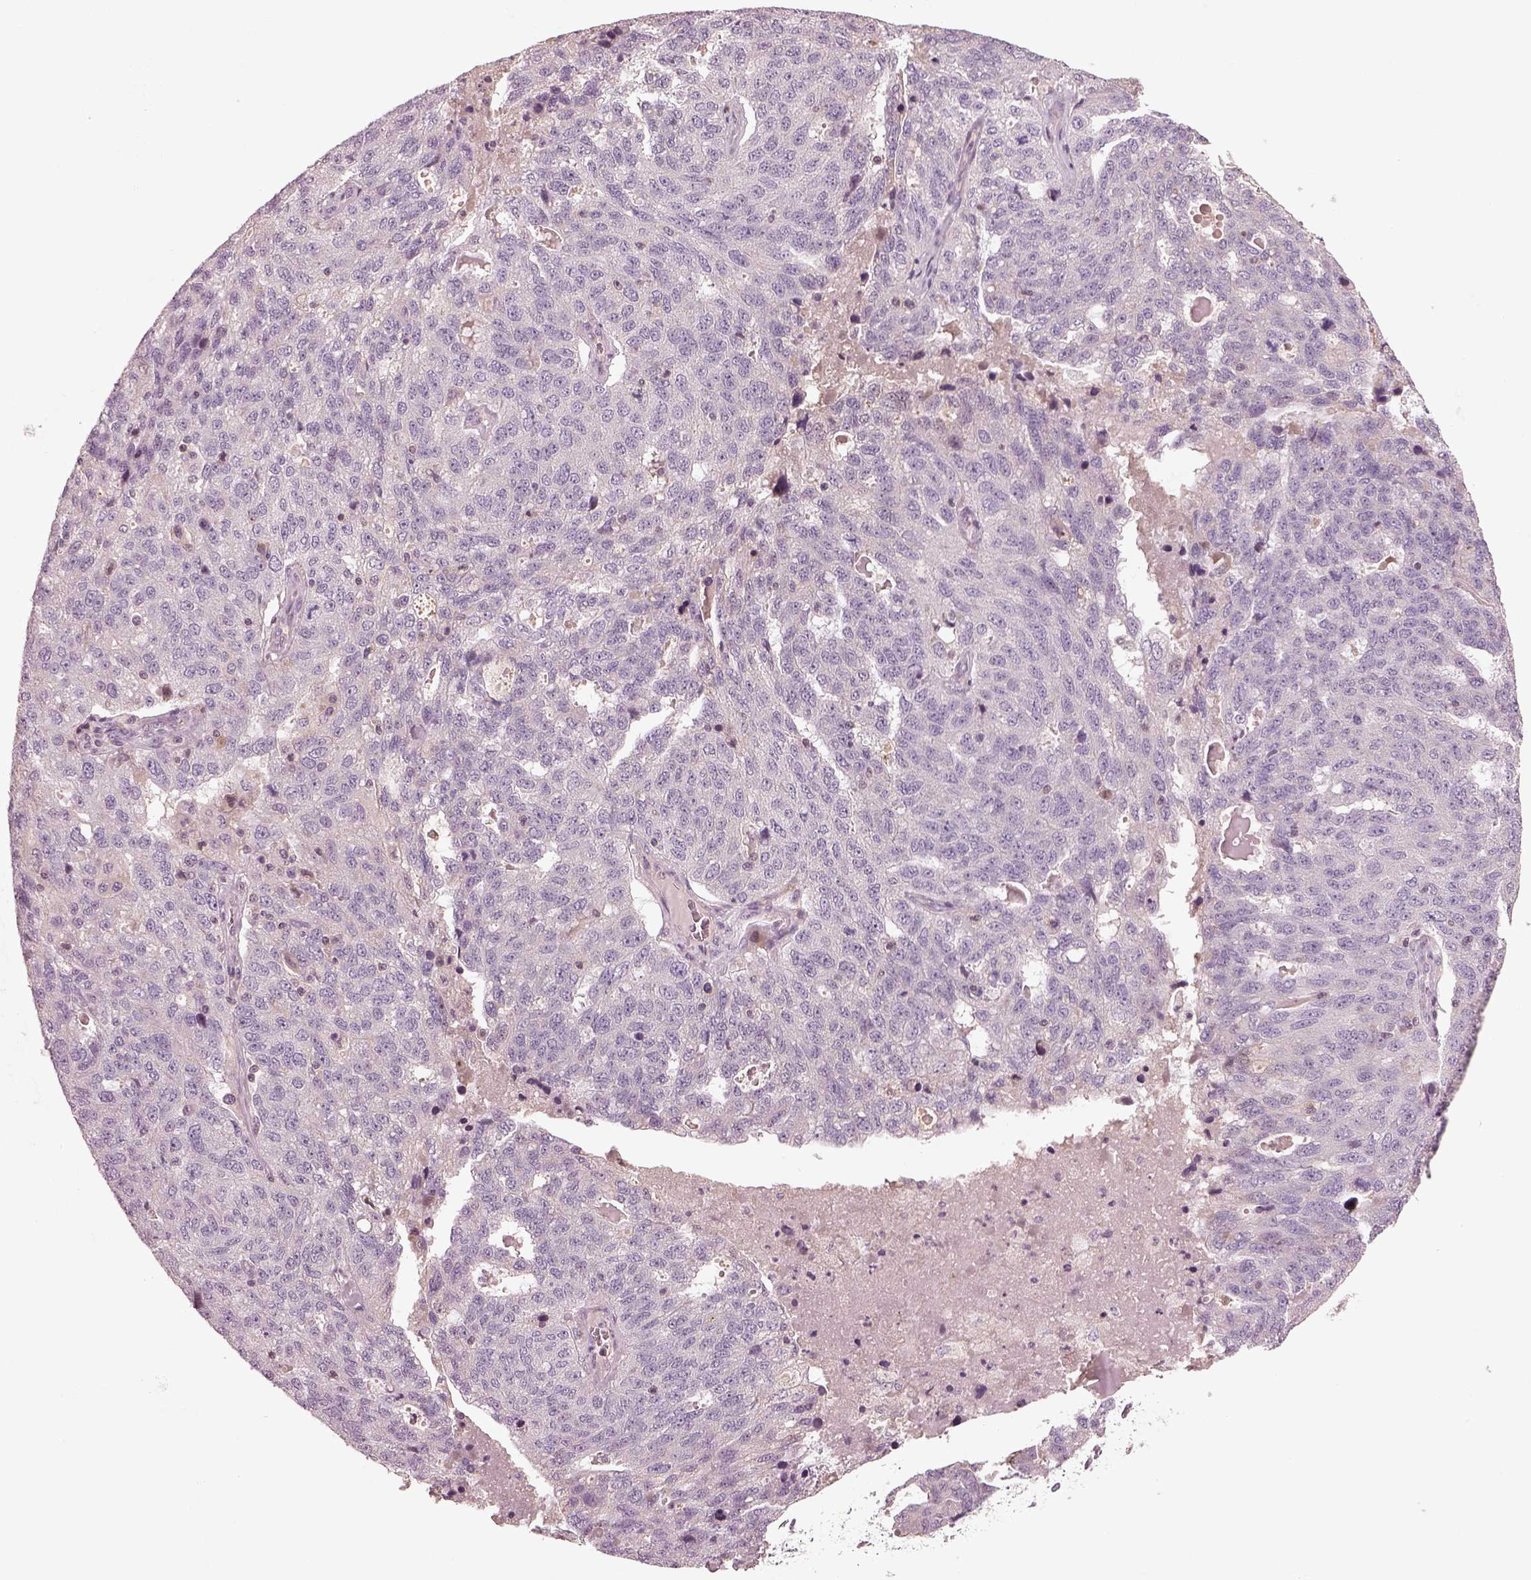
{"staining": {"intensity": "negative", "quantity": "none", "location": "none"}, "tissue": "ovarian cancer", "cell_type": "Tumor cells", "image_type": "cancer", "snomed": [{"axis": "morphology", "description": "Cystadenocarcinoma, serous, NOS"}, {"axis": "topography", "description": "Ovary"}], "caption": "Ovarian cancer (serous cystadenocarcinoma) stained for a protein using immunohistochemistry displays no staining tumor cells.", "gene": "SDCBP2", "patient": {"sex": "female", "age": 71}}